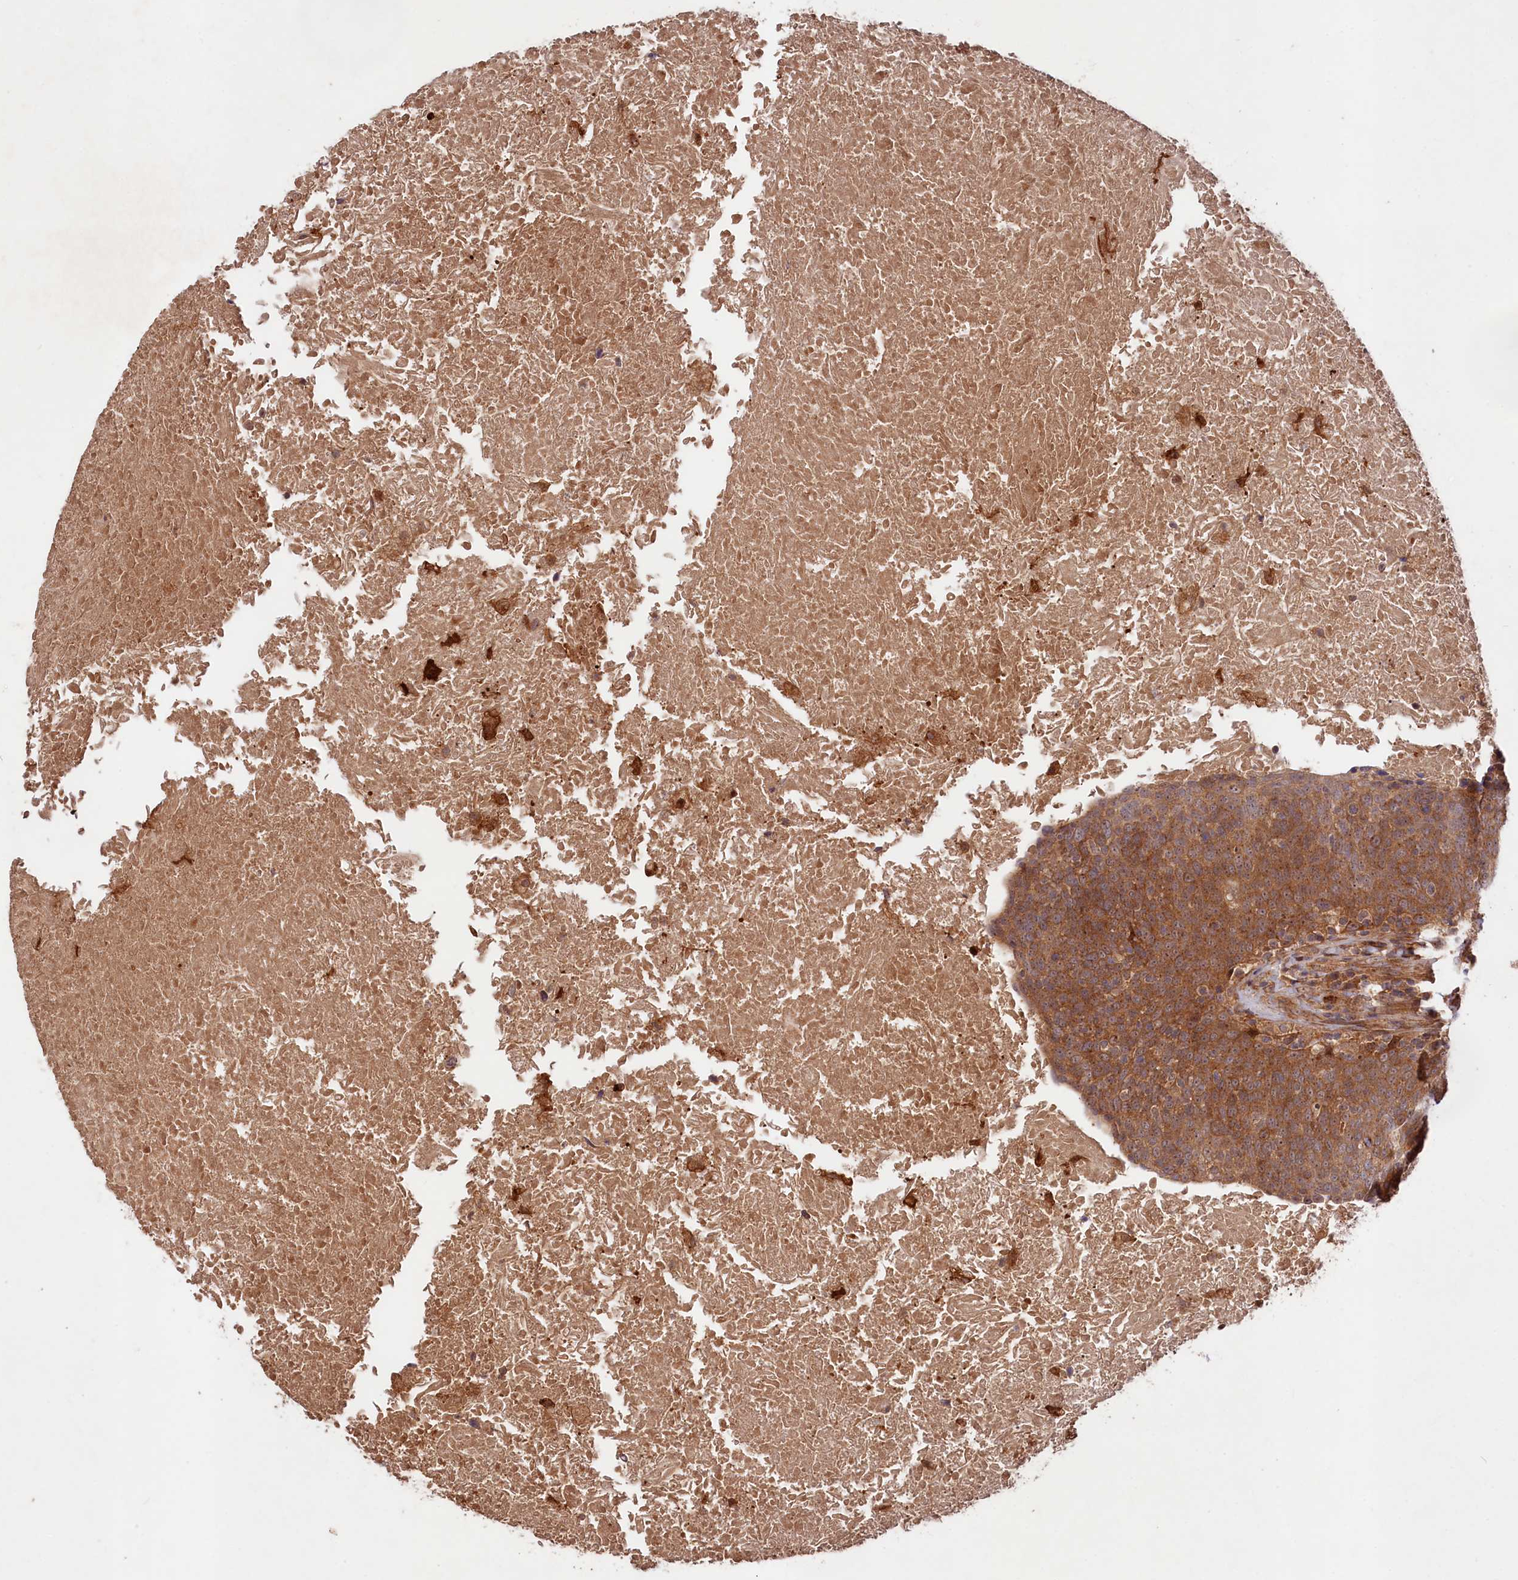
{"staining": {"intensity": "strong", "quantity": ">75%", "location": "cytoplasmic/membranous"}, "tissue": "head and neck cancer", "cell_type": "Tumor cells", "image_type": "cancer", "snomed": [{"axis": "morphology", "description": "Squamous cell carcinoma, NOS"}, {"axis": "morphology", "description": "Squamous cell carcinoma, metastatic, NOS"}, {"axis": "topography", "description": "Lymph node"}, {"axis": "topography", "description": "Head-Neck"}], "caption": "A high-resolution histopathology image shows immunohistochemistry staining of head and neck metastatic squamous cell carcinoma, which demonstrates strong cytoplasmic/membranous expression in about >75% of tumor cells.", "gene": "NEDD1", "patient": {"sex": "male", "age": 62}}